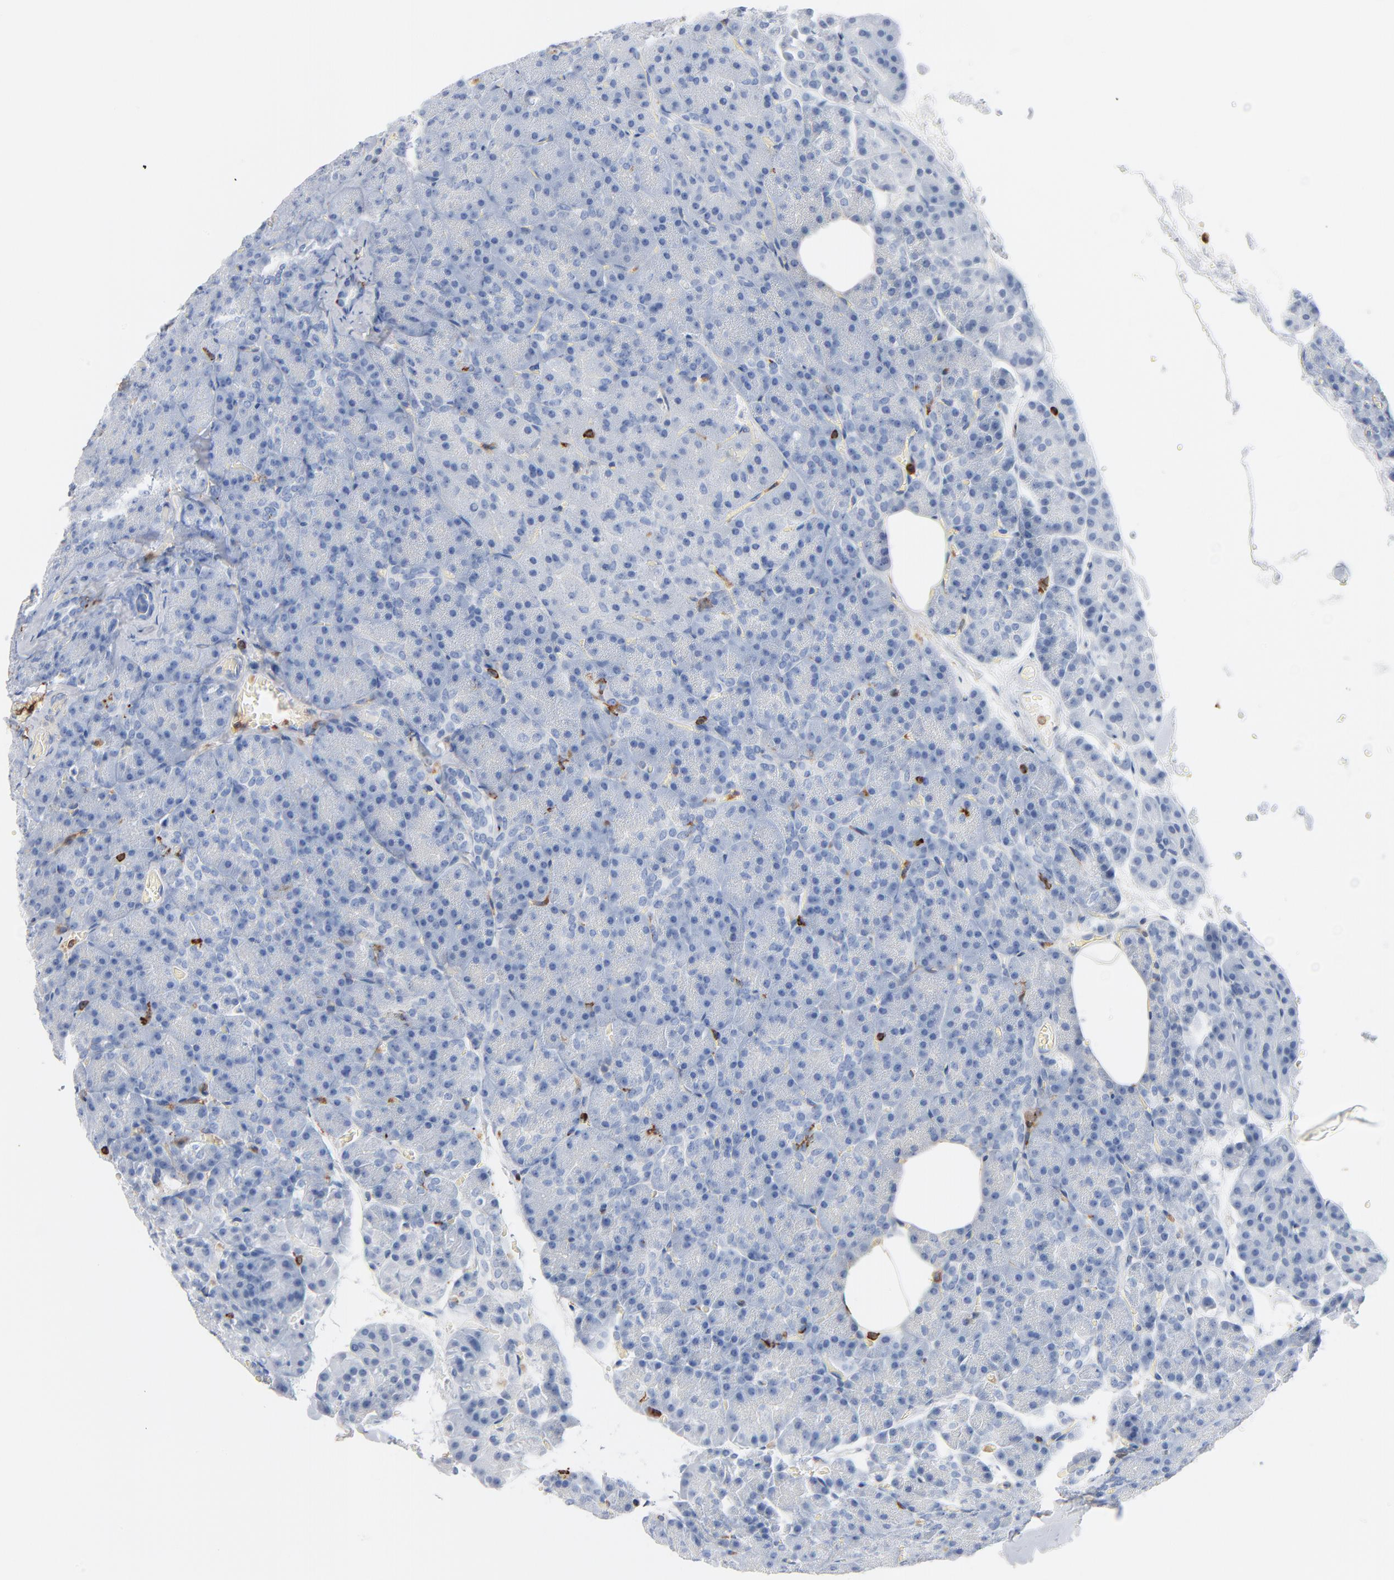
{"staining": {"intensity": "negative", "quantity": "none", "location": "none"}, "tissue": "pancreas", "cell_type": "Exocrine glandular cells", "image_type": "normal", "snomed": [{"axis": "morphology", "description": "Normal tissue, NOS"}, {"axis": "topography", "description": "Pancreas"}], "caption": "A high-resolution photomicrograph shows immunohistochemistry staining of normal pancreas, which shows no significant expression in exocrine glandular cells. Brightfield microscopy of immunohistochemistry stained with DAB (brown) and hematoxylin (blue), captured at high magnification.", "gene": "SH3KBP1", "patient": {"sex": "female", "age": 35}}